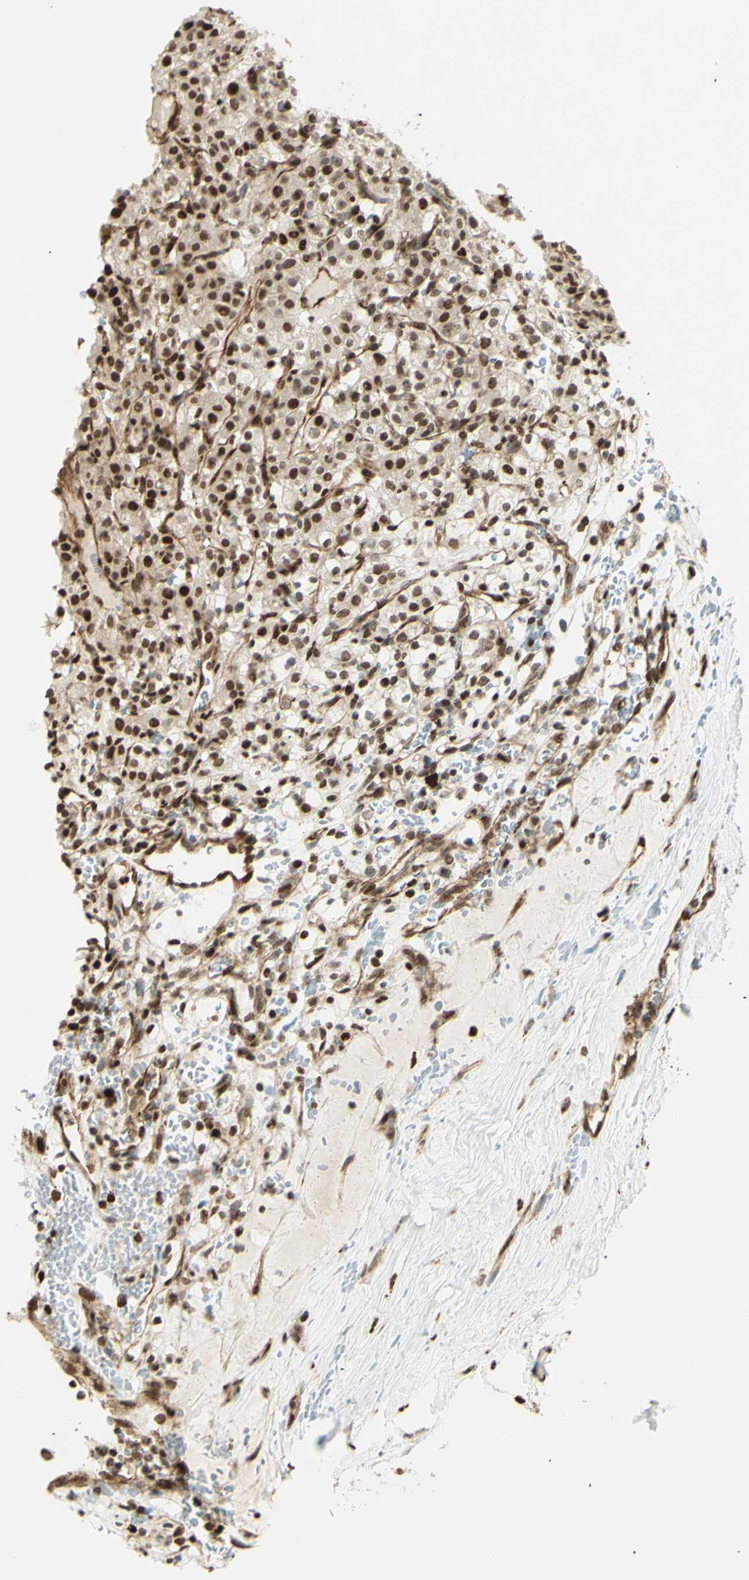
{"staining": {"intensity": "strong", "quantity": ">75%", "location": "nuclear"}, "tissue": "renal cancer", "cell_type": "Tumor cells", "image_type": "cancer", "snomed": [{"axis": "morphology", "description": "Normal tissue, NOS"}, {"axis": "morphology", "description": "Adenocarcinoma, NOS"}, {"axis": "topography", "description": "Kidney"}], "caption": "Human renal cancer stained for a protein (brown) demonstrates strong nuclear positive staining in approximately >75% of tumor cells.", "gene": "ZMYM6", "patient": {"sex": "female", "age": 72}}